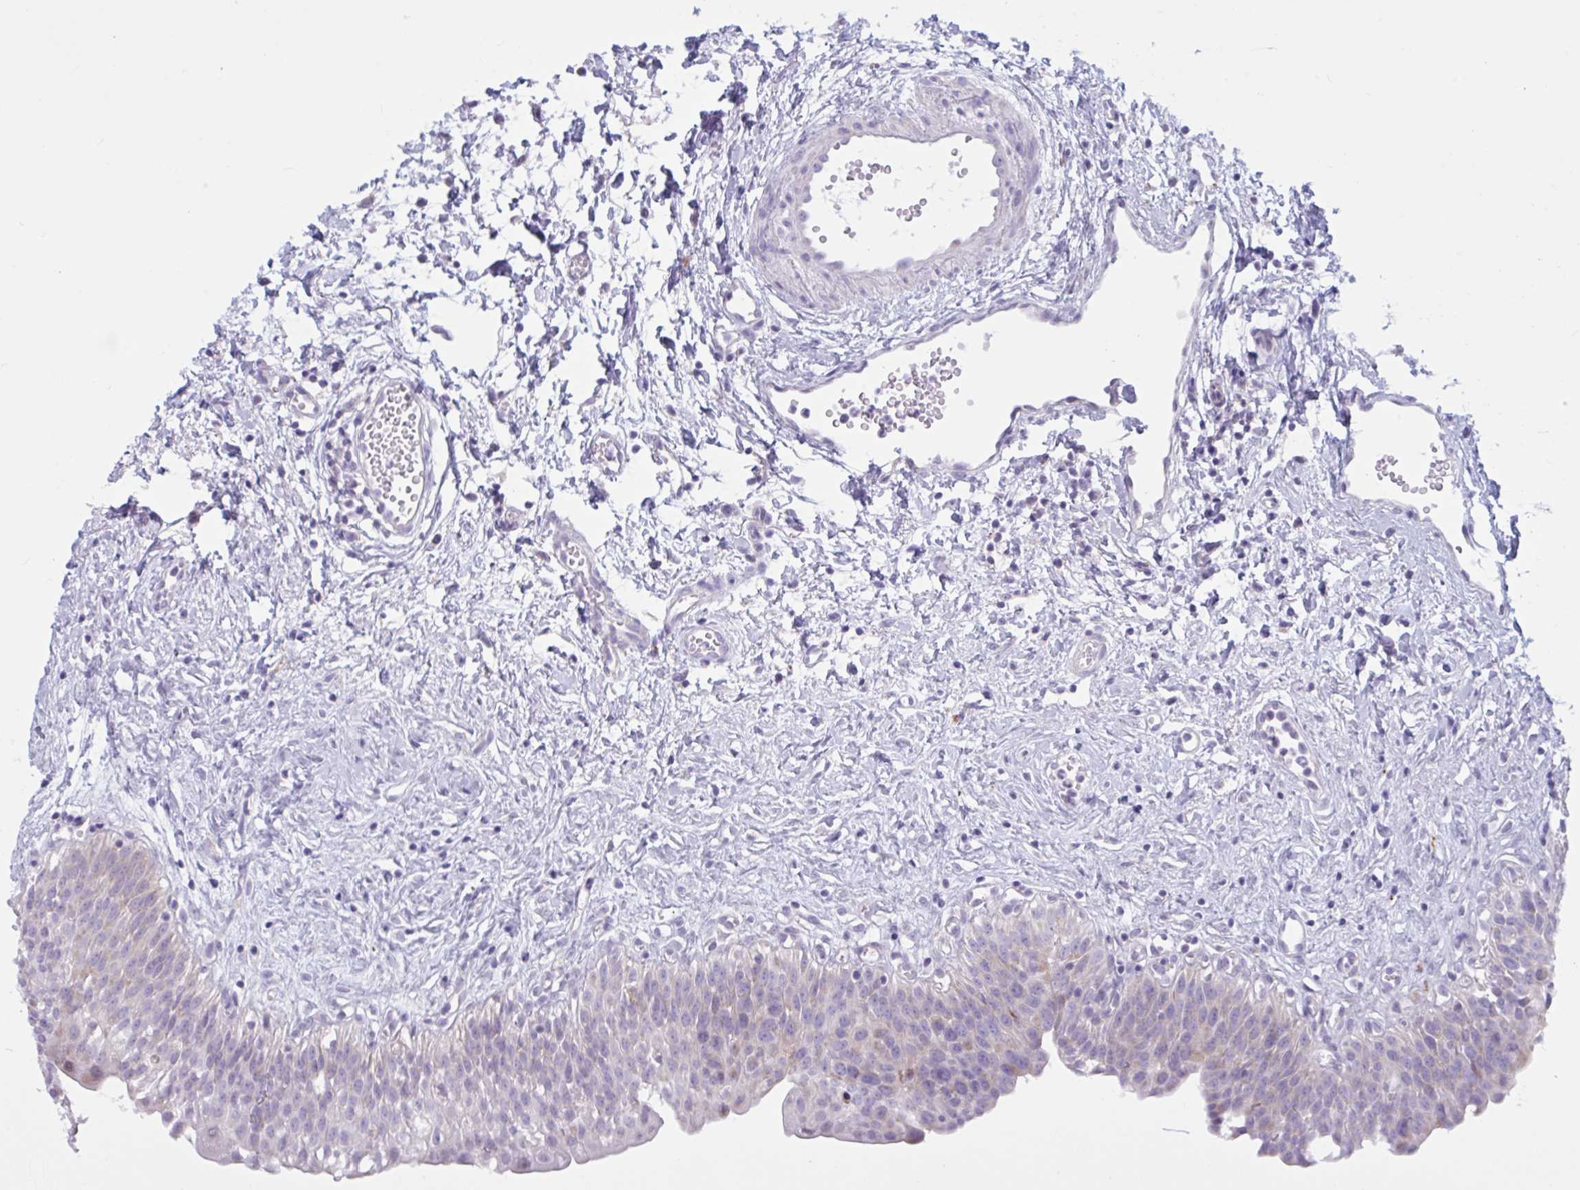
{"staining": {"intensity": "weak", "quantity": "<25%", "location": "cytoplasmic/membranous"}, "tissue": "urinary bladder", "cell_type": "Urothelial cells", "image_type": "normal", "snomed": [{"axis": "morphology", "description": "Normal tissue, NOS"}, {"axis": "topography", "description": "Urinary bladder"}], "caption": "Immunohistochemistry (IHC) of unremarkable urinary bladder shows no positivity in urothelial cells.", "gene": "ATG9A", "patient": {"sex": "male", "age": 51}}